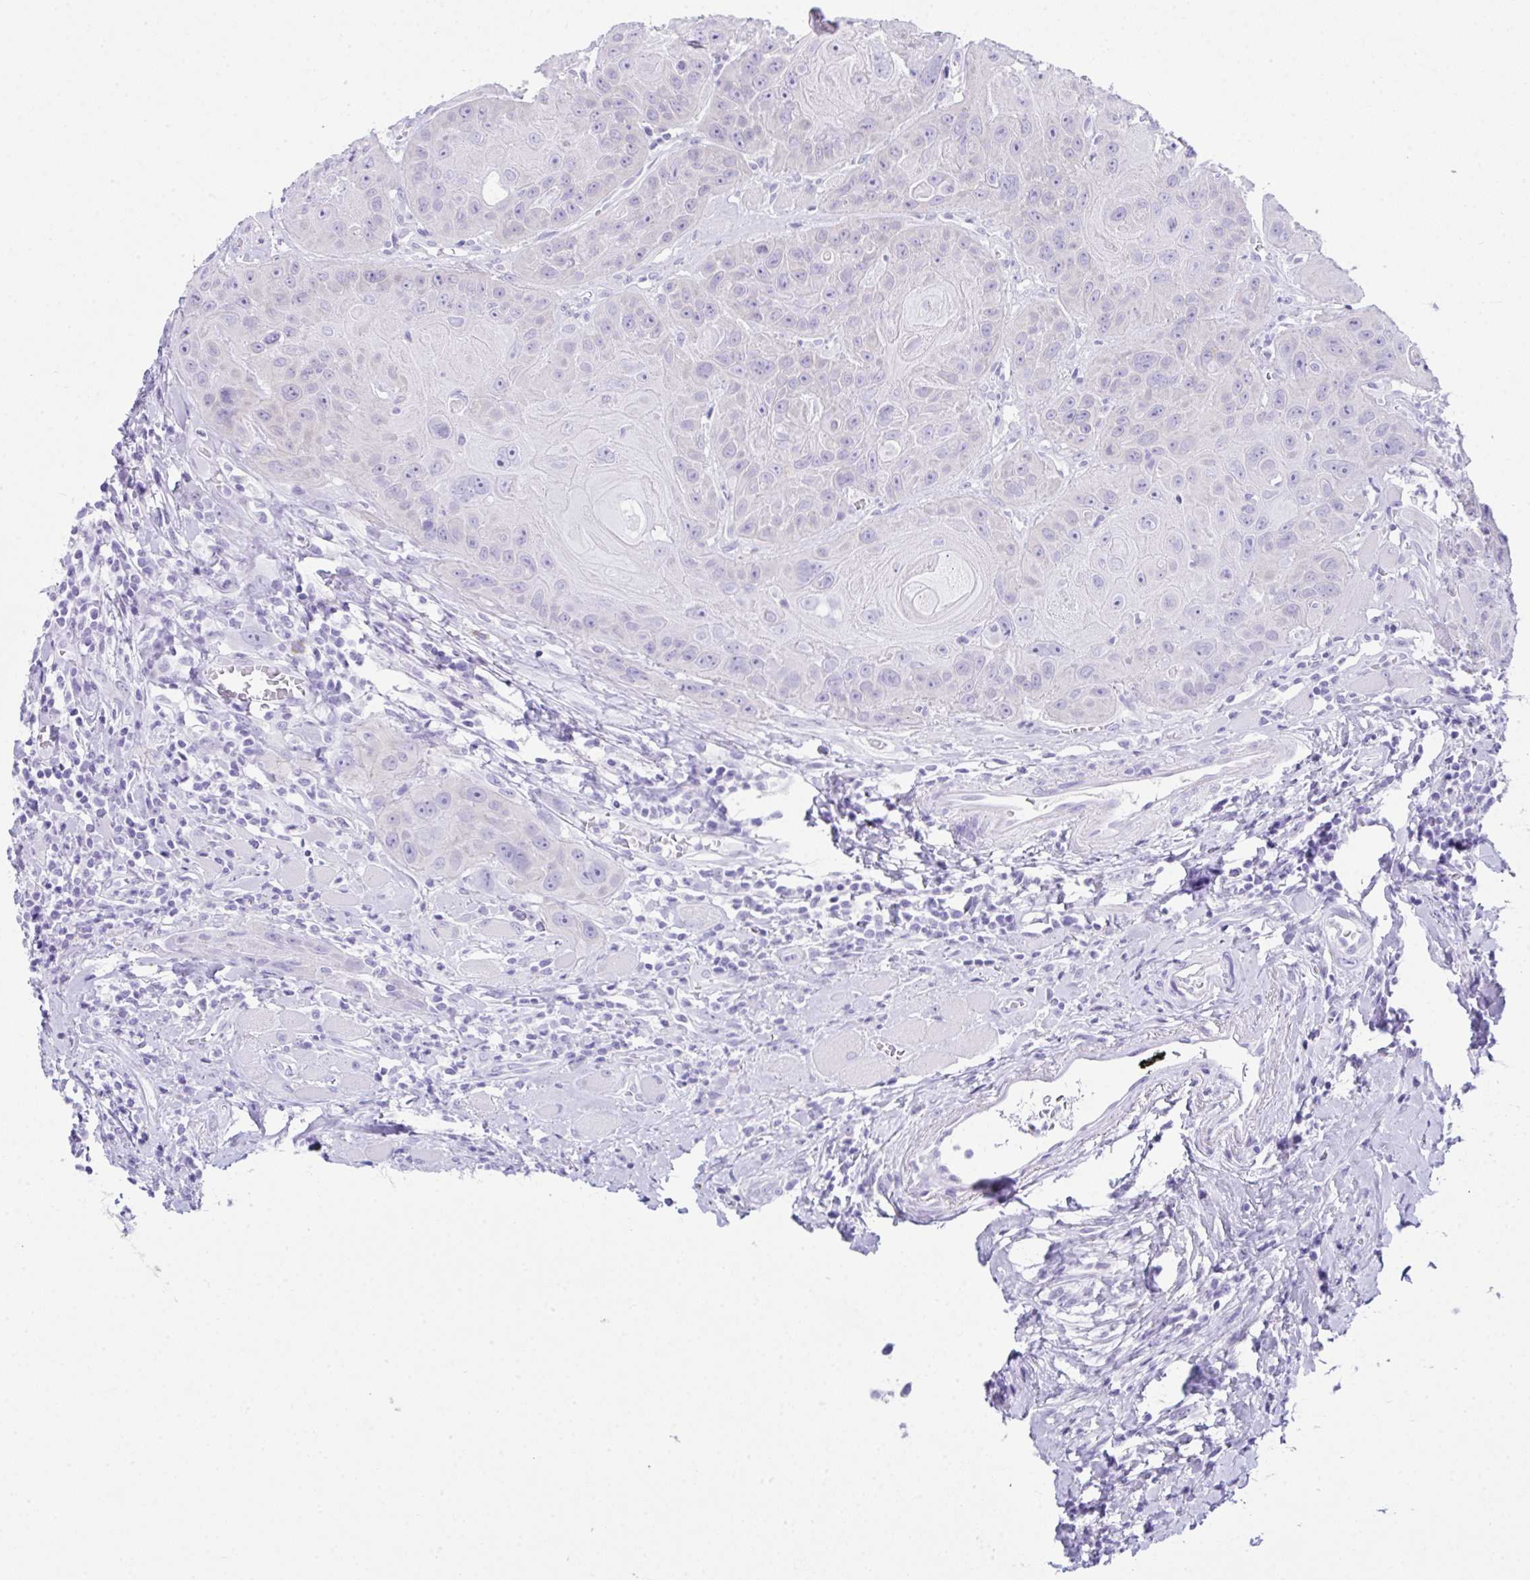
{"staining": {"intensity": "negative", "quantity": "none", "location": "none"}, "tissue": "head and neck cancer", "cell_type": "Tumor cells", "image_type": "cancer", "snomed": [{"axis": "morphology", "description": "Squamous cell carcinoma, NOS"}, {"axis": "topography", "description": "Head-Neck"}], "caption": "Immunohistochemistry of human head and neck cancer shows no staining in tumor cells.", "gene": "LGALS4", "patient": {"sex": "female", "age": 59}}